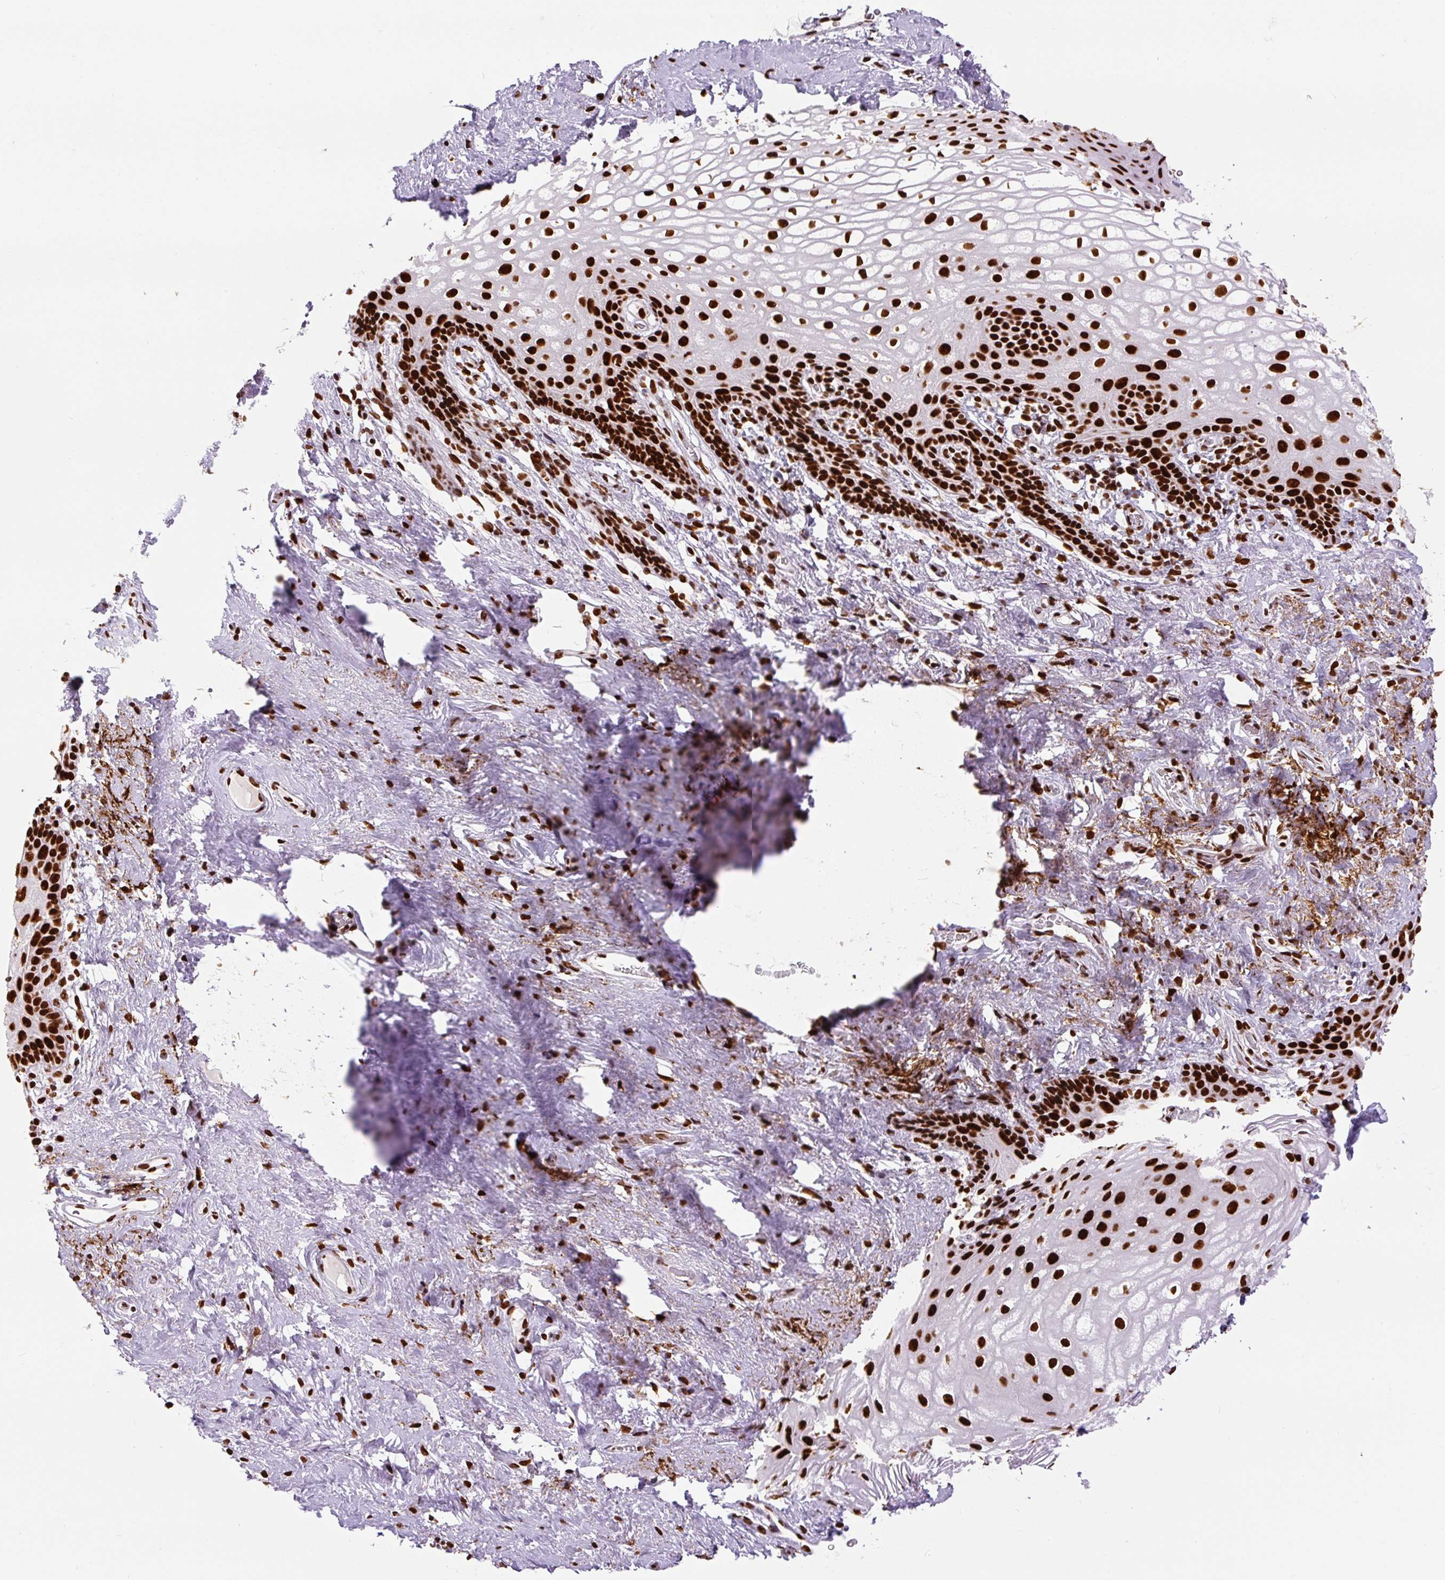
{"staining": {"intensity": "strong", "quantity": ">75%", "location": "nuclear"}, "tissue": "vagina", "cell_type": "Squamous epithelial cells", "image_type": "normal", "snomed": [{"axis": "morphology", "description": "Normal tissue, NOS"}, {"axis": "topography", "description": "Vagina"}, {"axis": "topography", "description": "Peripheral nerve tissue"}], "caption": "Vagina stained for a protein demonstrates strong nuclear positivity in squamous epithelial cells.", "gene": "FUS", "patient": {"sex": "female", "age": 71}}